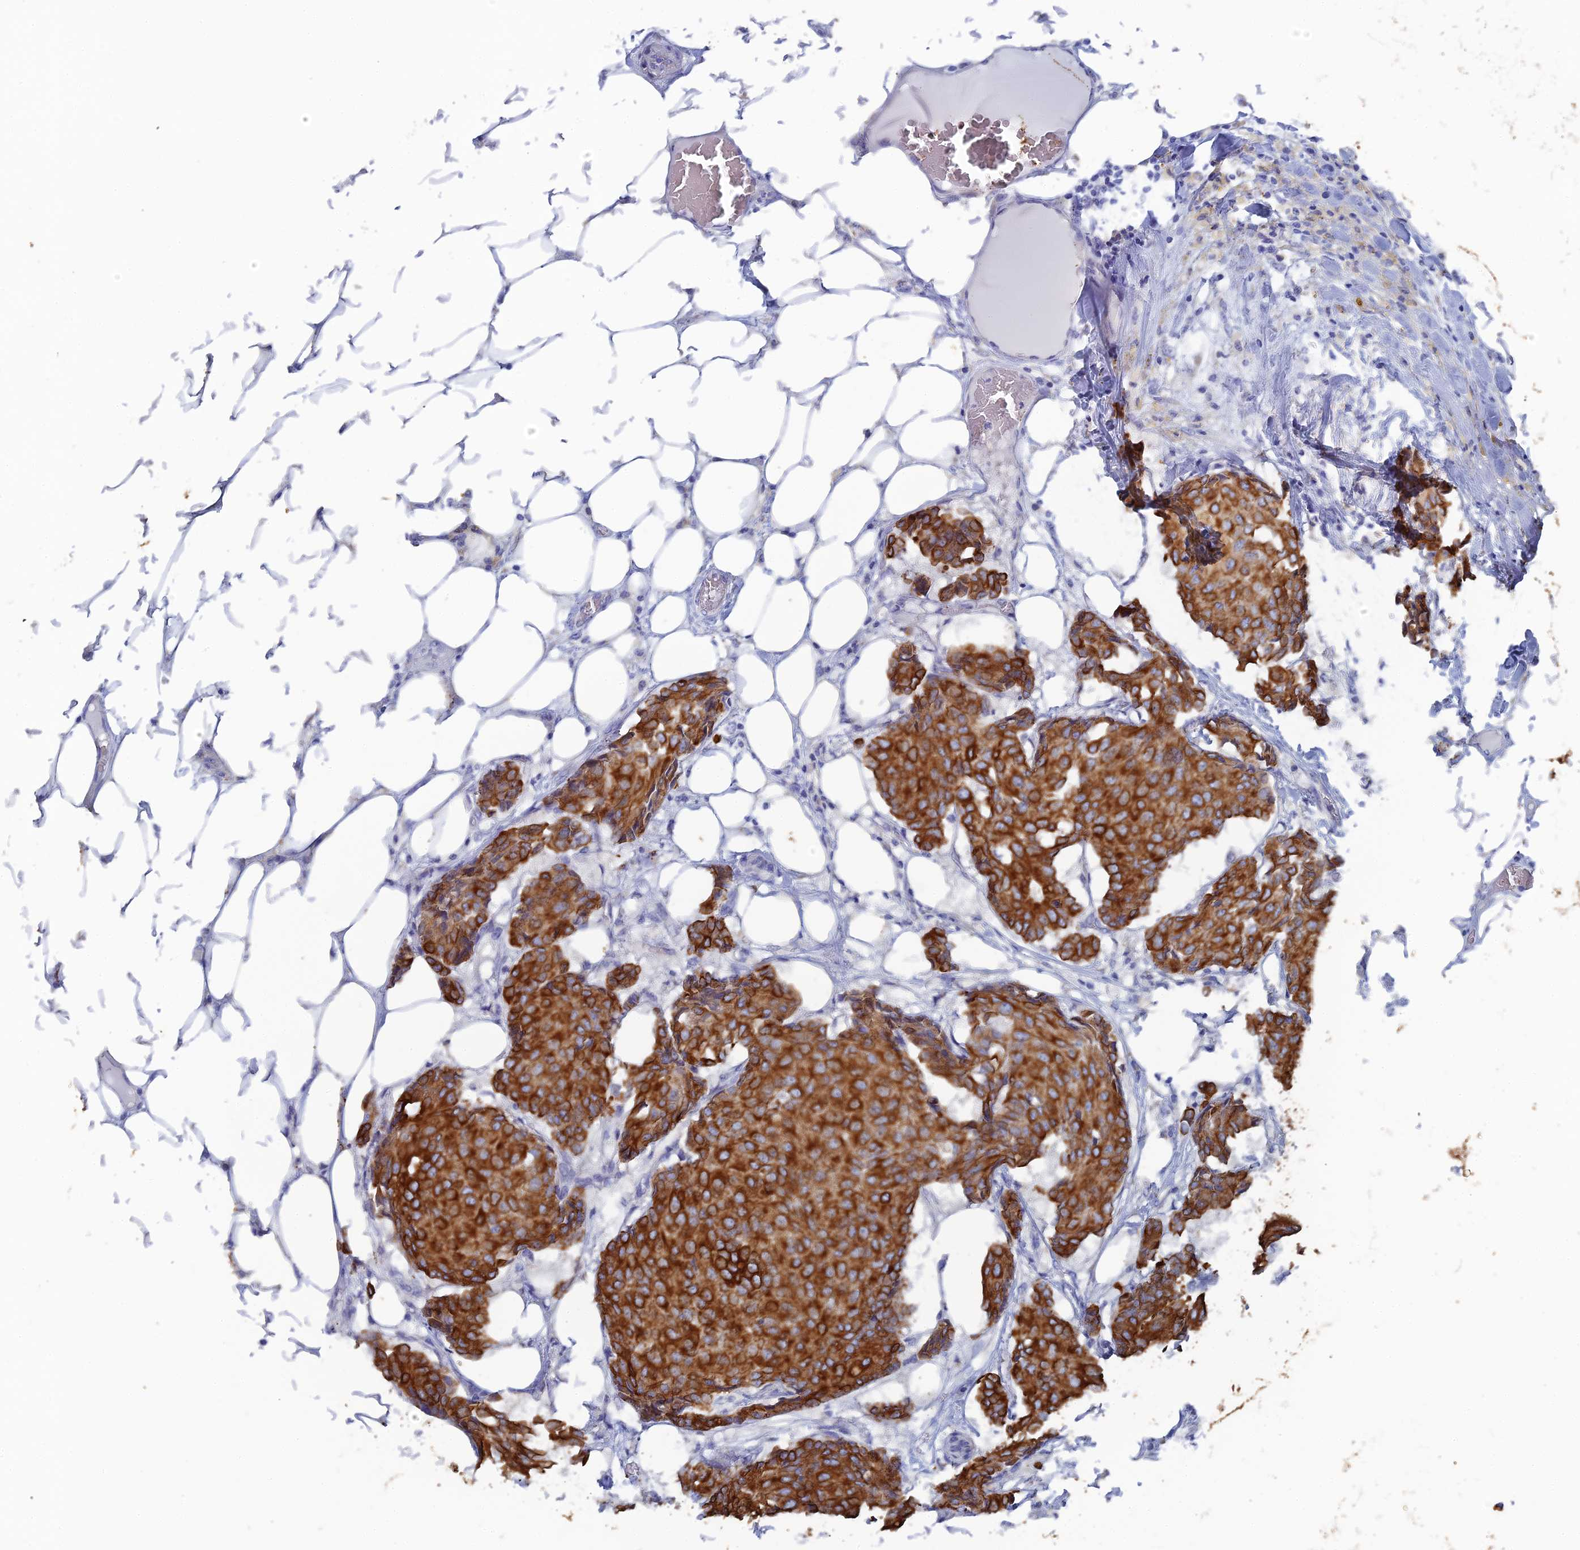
{"staining": {"intensity": "strong", "quantity": ">75%", "location": "cytoplasmic/membranous"}, "tissue": "breast cancer", "cell_type": "Tumor cells", "image_type": "cancer", "snomed": [{"axis": "morphology", "description": "Duct carcinoma"}, {"axis": "topography", "description": "Breast"}], "caption": "Breast cancer (intraductal carcinoma) stained with DAB immunohistochemistry demonstrates high levels of strong cytoplasmic/membranous expression in approximately >75% of tumor cells. The protein of interest is stained brown, and the nuclei are stained in blue (DAB IHC with brightfield microscopy, high magnification).", "gene": "SRFBP1", "patient": {"sex": "female", "age": 75}}